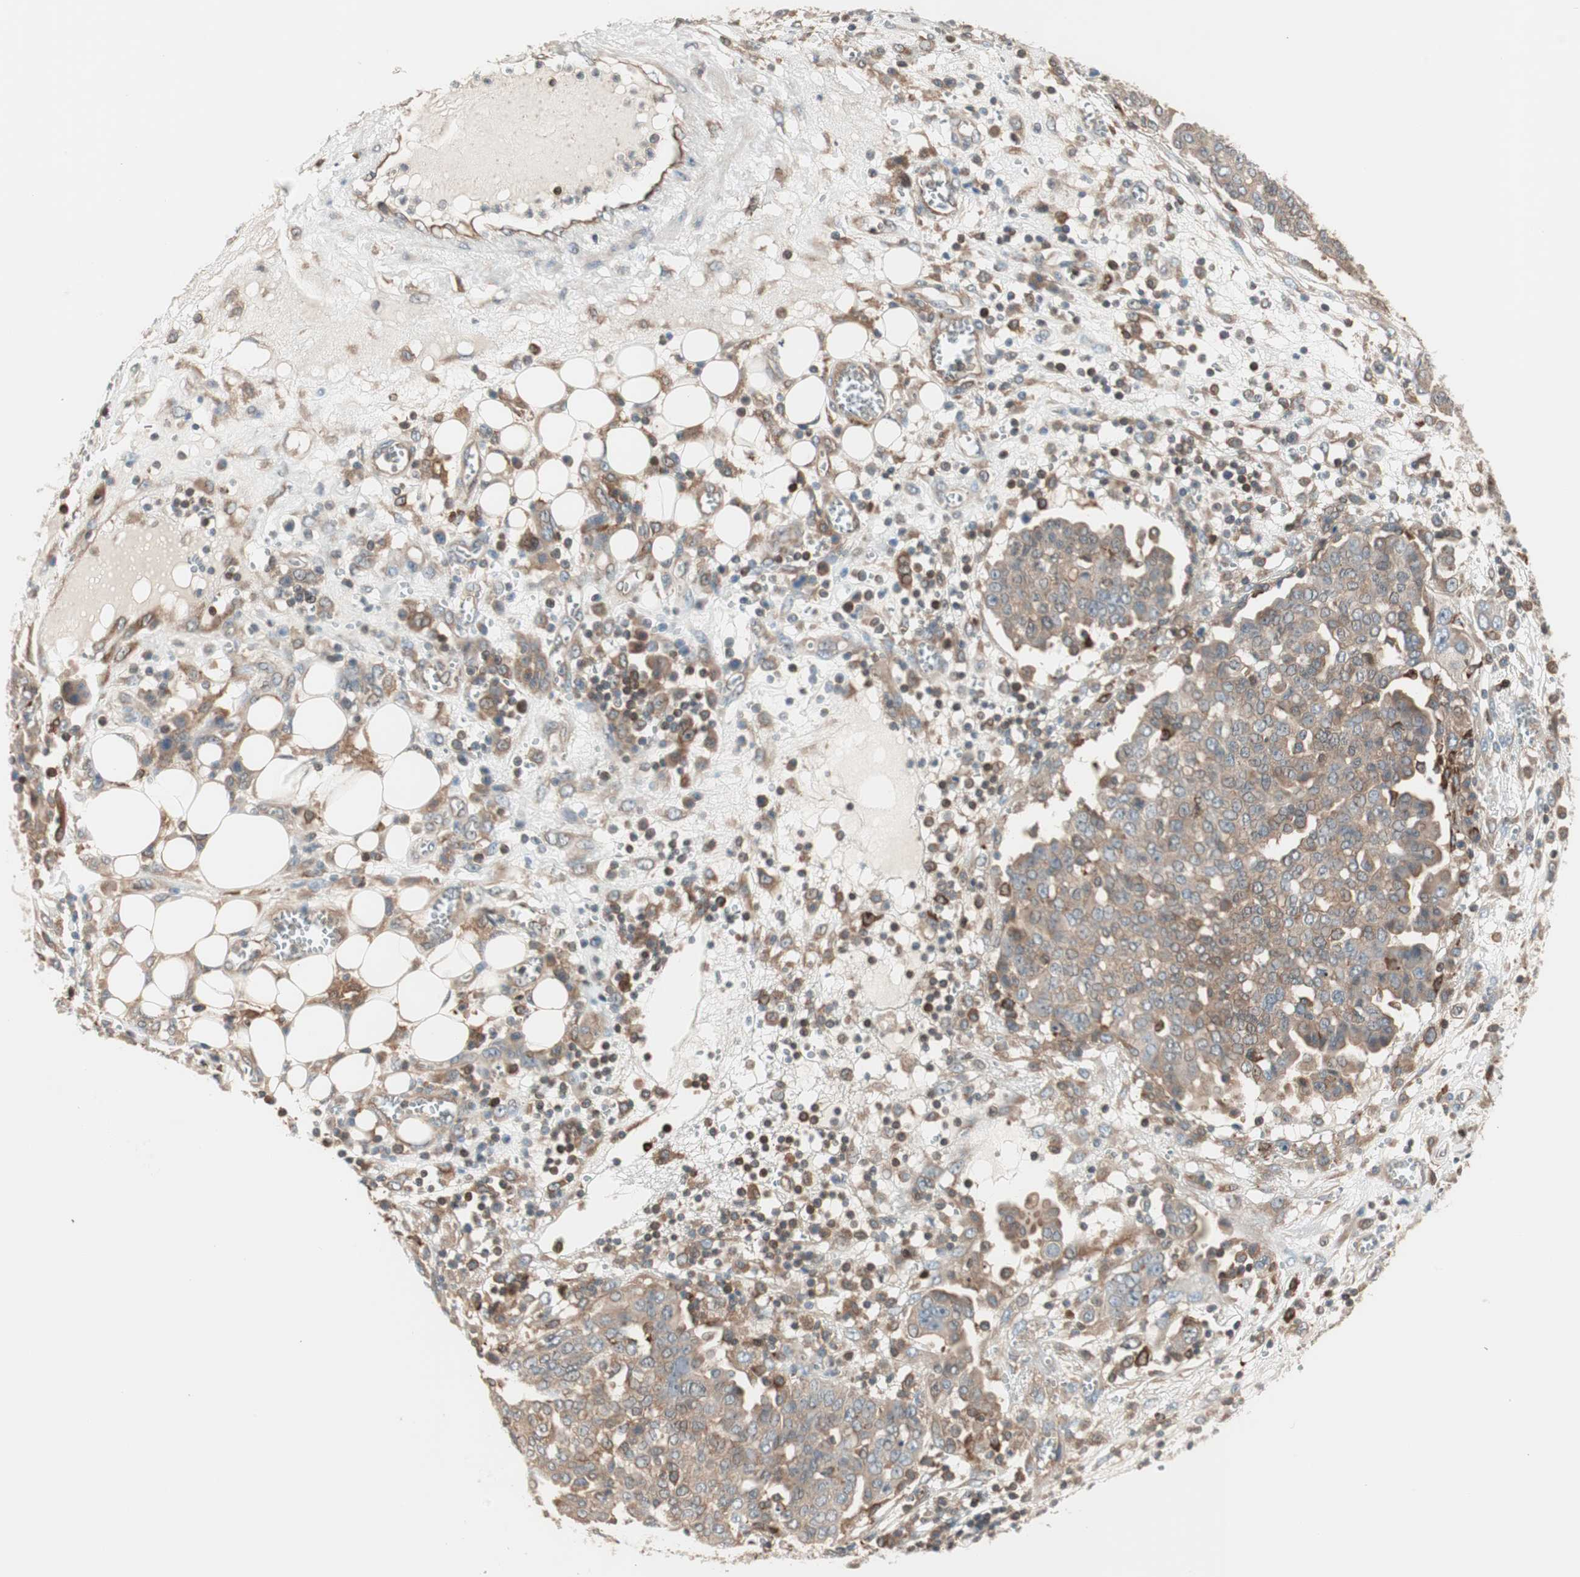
{"staining": {"intensity": "moderate", "quantity": ">75%", "location": "cytoplasmic/membranous"}, "tissue": "ovarian cancer", "cell_type": "Tumor cells", "image_type": "cancer", "snomed": [{"axis": "morphology", "description": "Cystadenocarcinoma, serous, NOS"}, {"axis": "topography", "description": "Soft tissue"}, {"axis": "topography", "description": "Ovary"}], "caption": "Serous cystadenocarcinoma (ovarian) was stained to show a protein in brown. There is medium levels of moderate cytoplasmic/membranous staining in about >75% of tumor cells.", "gene": "GALT", "patient": {"sex": "female", "age": 57}}